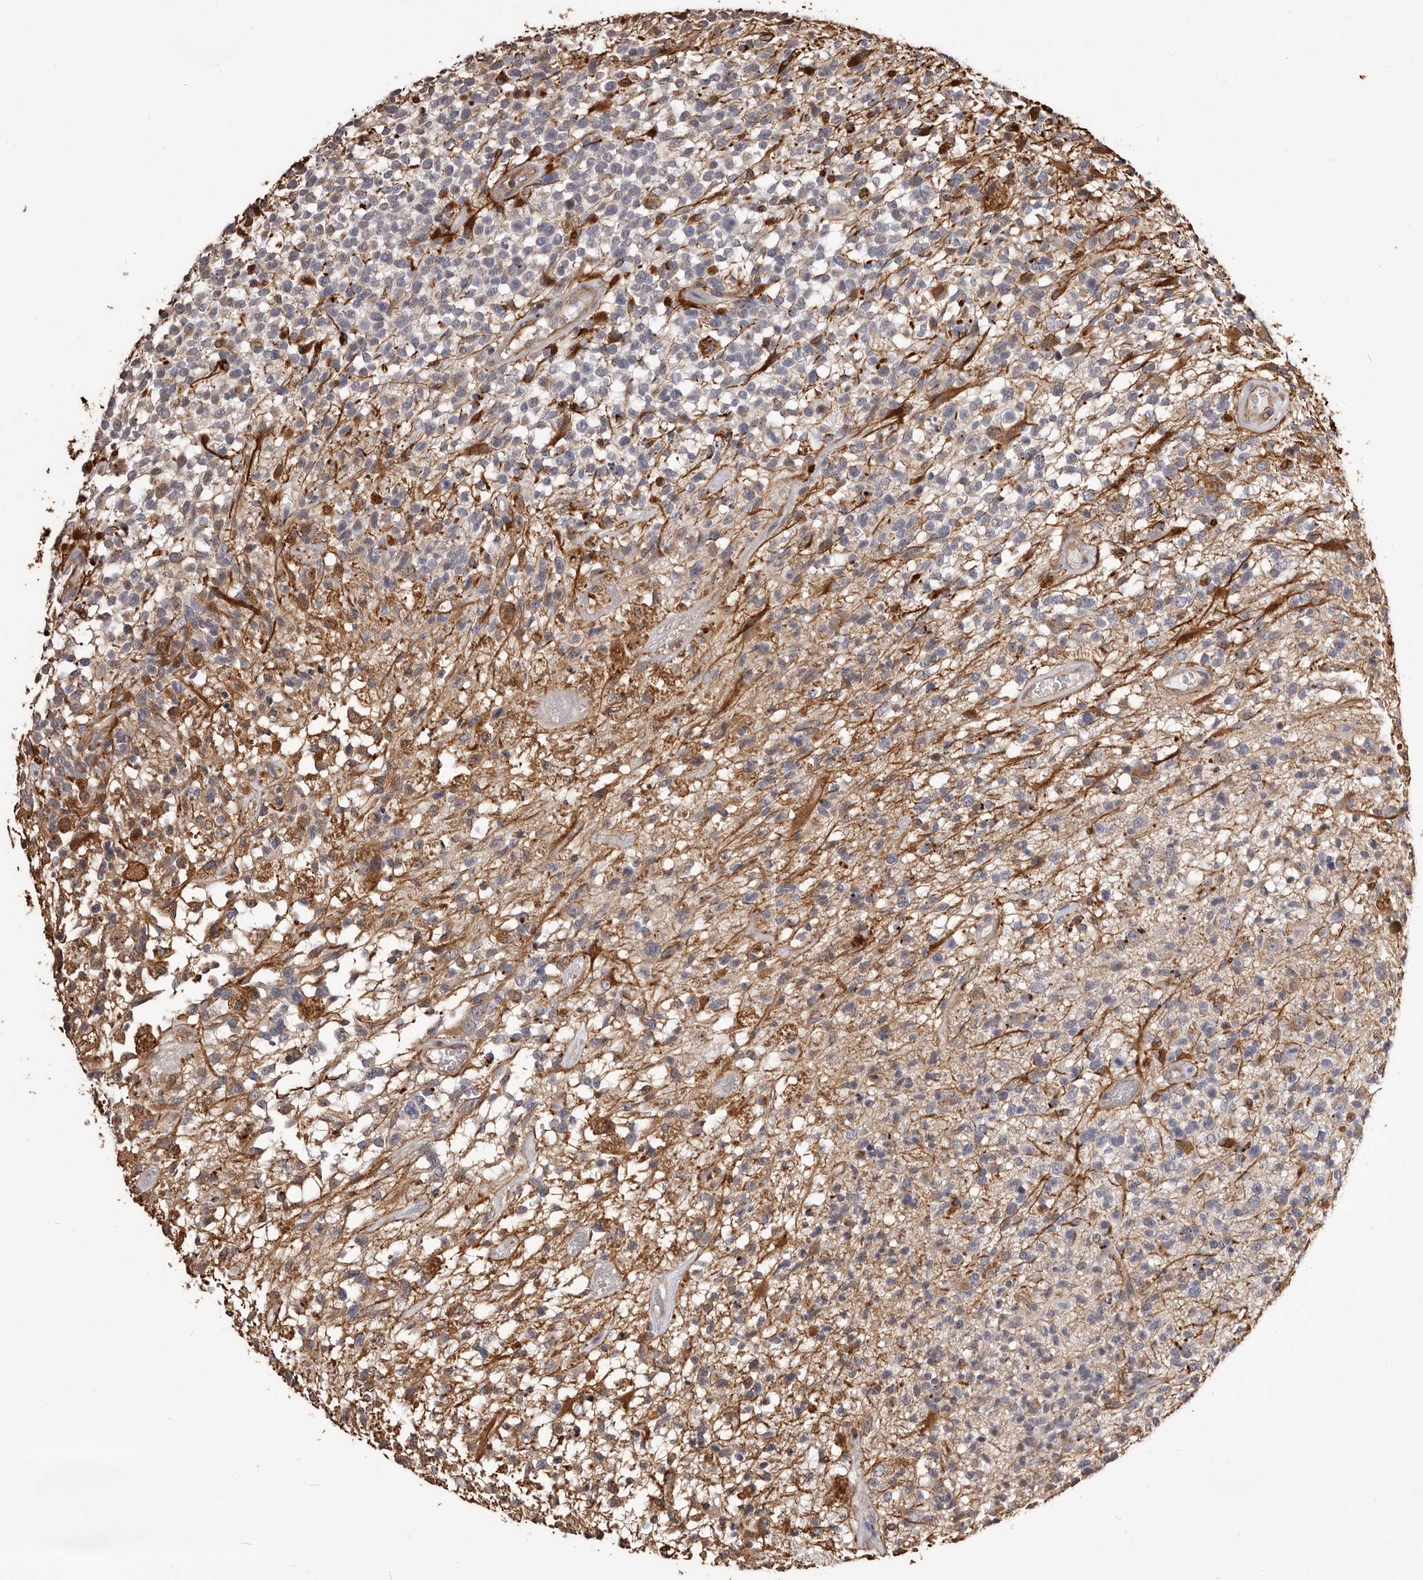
{"staining": {"intensity": "moderate", "quantity": "<25%", "location": "cytoplasmic/membranous"}, "tissue": "glioma", "cell_type": "Tumor cells", "image_type": "cancer", "snomed": [{"axis": "morphology", "description": "Glioma, malignant, High grade"}, {"axis": "morphology", "description": "Glioblastoma, NOS"}, {"axis": "topography", "description": "Brain"}], "caption": "Glioma stained with a protein marker displays moderate staining in tumor cells.", "gene": "ALPK1", "patient": {"sex": "male", "age": 60}}